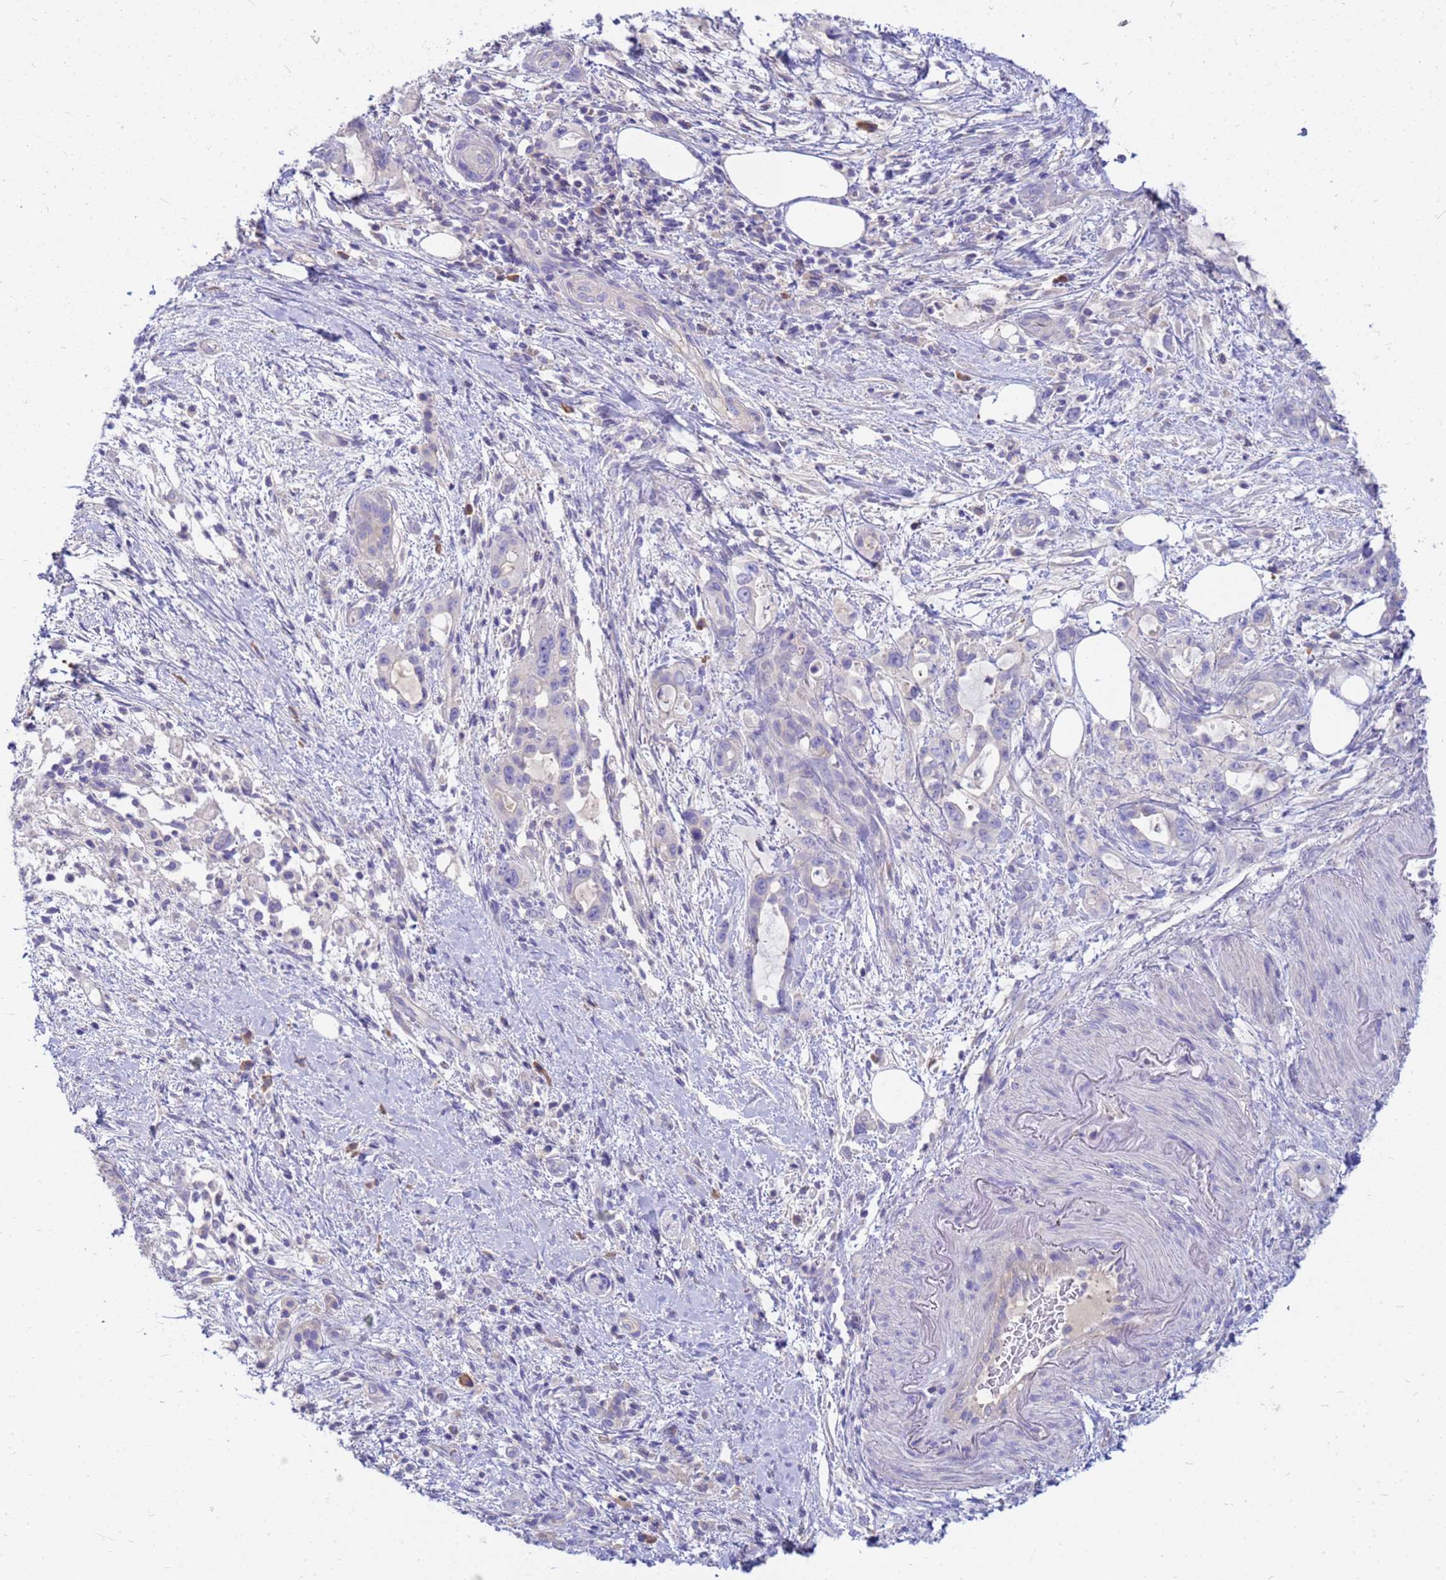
{"staining": {"intensity": "negative", "quantity": "none", "location": "none"}, "tissue": "pancreatic cancer", "cell_type": "Tumor cells", "image_type": "cancer", "snomed": [{"axis": "morphology", "description": "Adenocarcinoma, NOS"}, {"axis": "topography", "description": "Pancreas"}], "caption": "Micrograph shows no significant protein staining in tumor cells of pancreatic adenocarcinoma. (DAB (3,3'-diaminobenzidine) immunohistochemistry (IHC), high magnification).", "gene": "DPRX", "patient": {"sex": "female", "age": 61}}